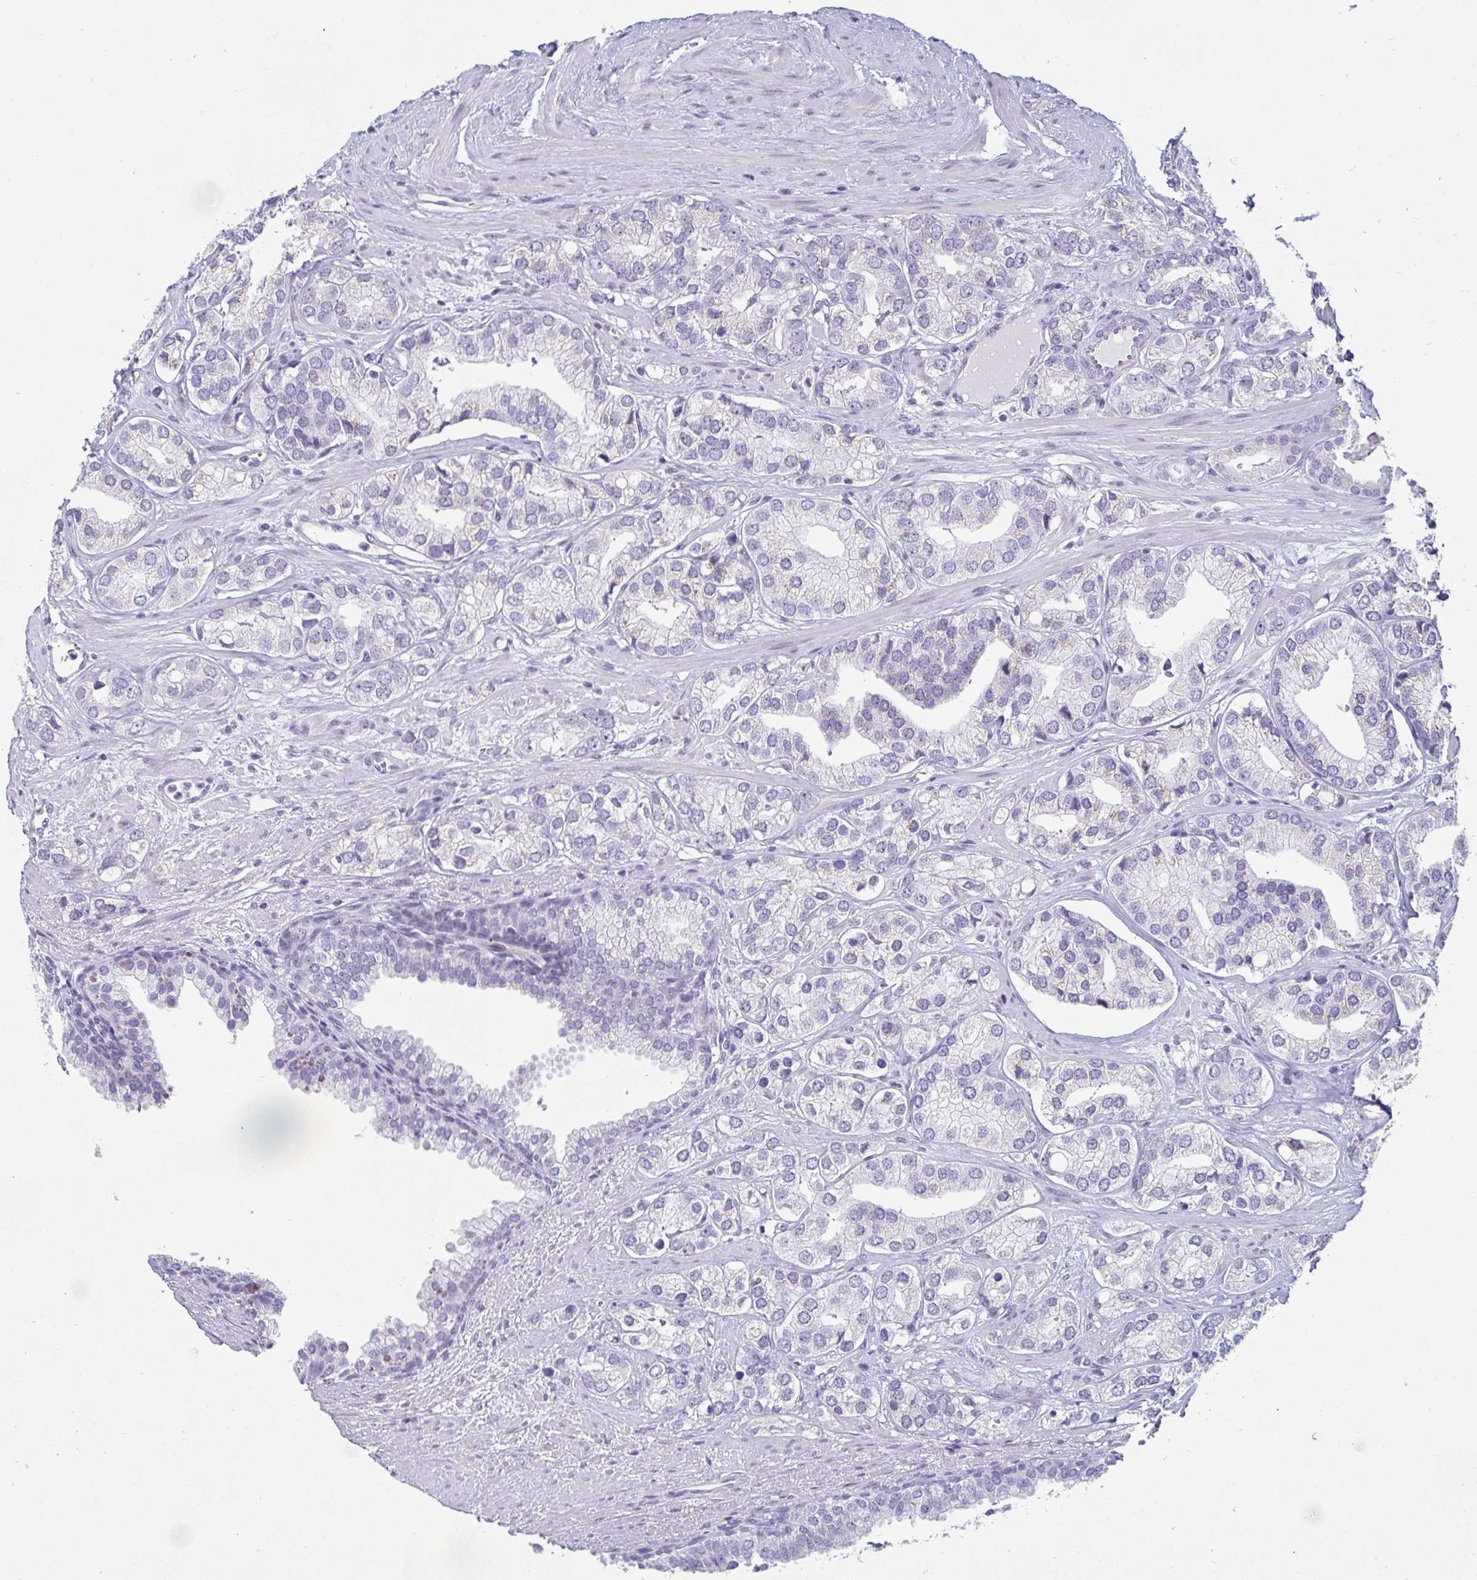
{"staining": {"intensity": "negative", "quantity": "none", "location": "none"}, "tissue": "prostate cancer", "cell_type": "Tumor cells", "image_type": "cancer", "snomed": [{"axis": "morphology", "description": "Adenocarcinoma, High grade"}, {"axis": "topography", "description": "Prostate"}], "caption": "A photomicrograph of prostate cancer (adenocarcinoma (high-grade)) stained for a protein reveals no brown staining in tumor cells.", "gene": "CR2", "patient": {"sex": "male", "age": 58}}